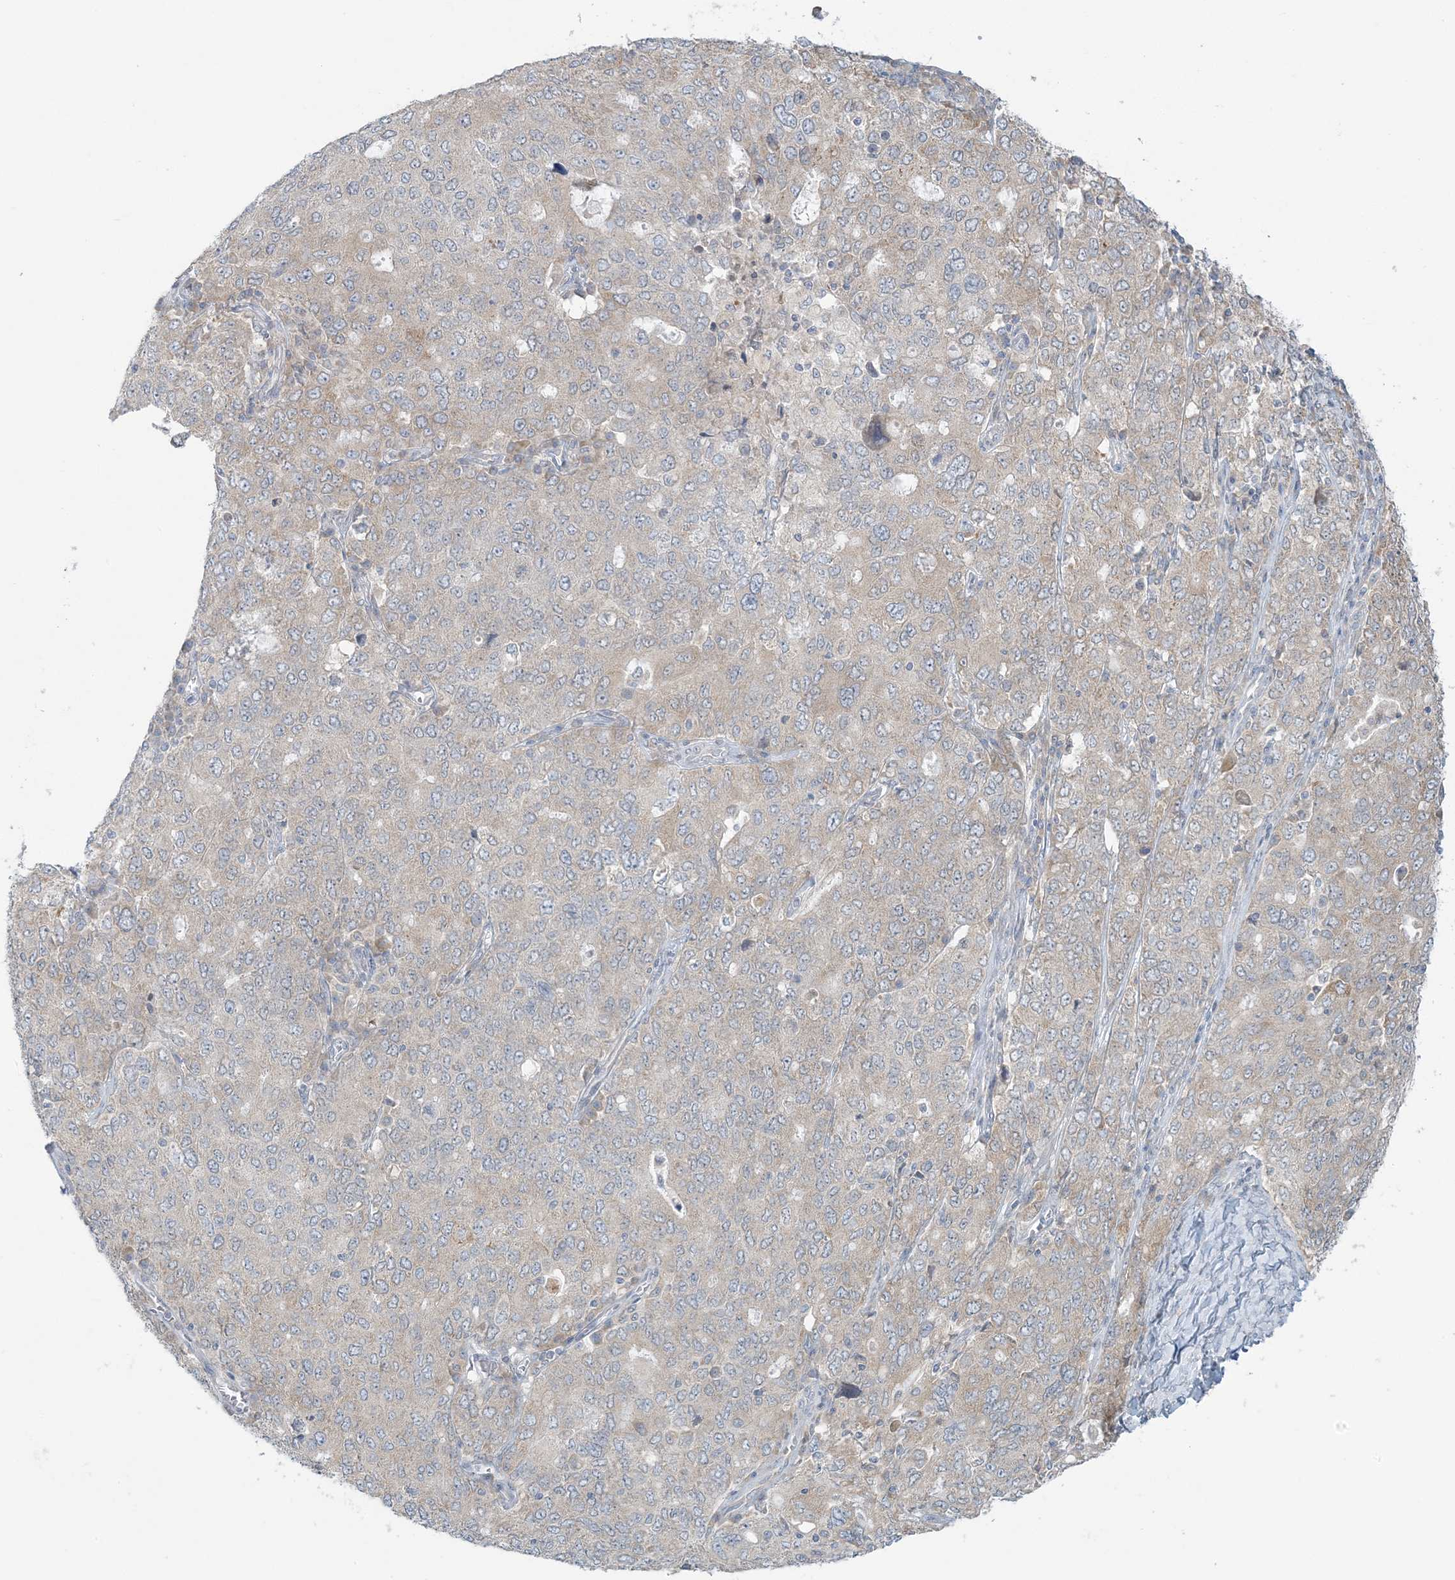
{"staining": {"intensity": "weak", "quantity": "25%-75%", "location": "cytoplasmic/membranous"}, "tissue": "ovarian cancer", "cell_type": "Tumor cells", "image_type": "cancer", "snomed": [{"axis": "morphology", "description": "Carcinoma, endometroid"}, {"axis": "topography", "description": "Ovary"}], "caption": "Immunohistochemistry image of neoplastic tissue: human ovarian cancer stained using IHC shows low levels of weak protein expression localized specifically in the cytoplasmic/membranous of tumor cells, appearing as a cytoplasmic/membranous brown color.", "gene": "EEFSEC", "patient": {"sex": "female", "age": 62}}